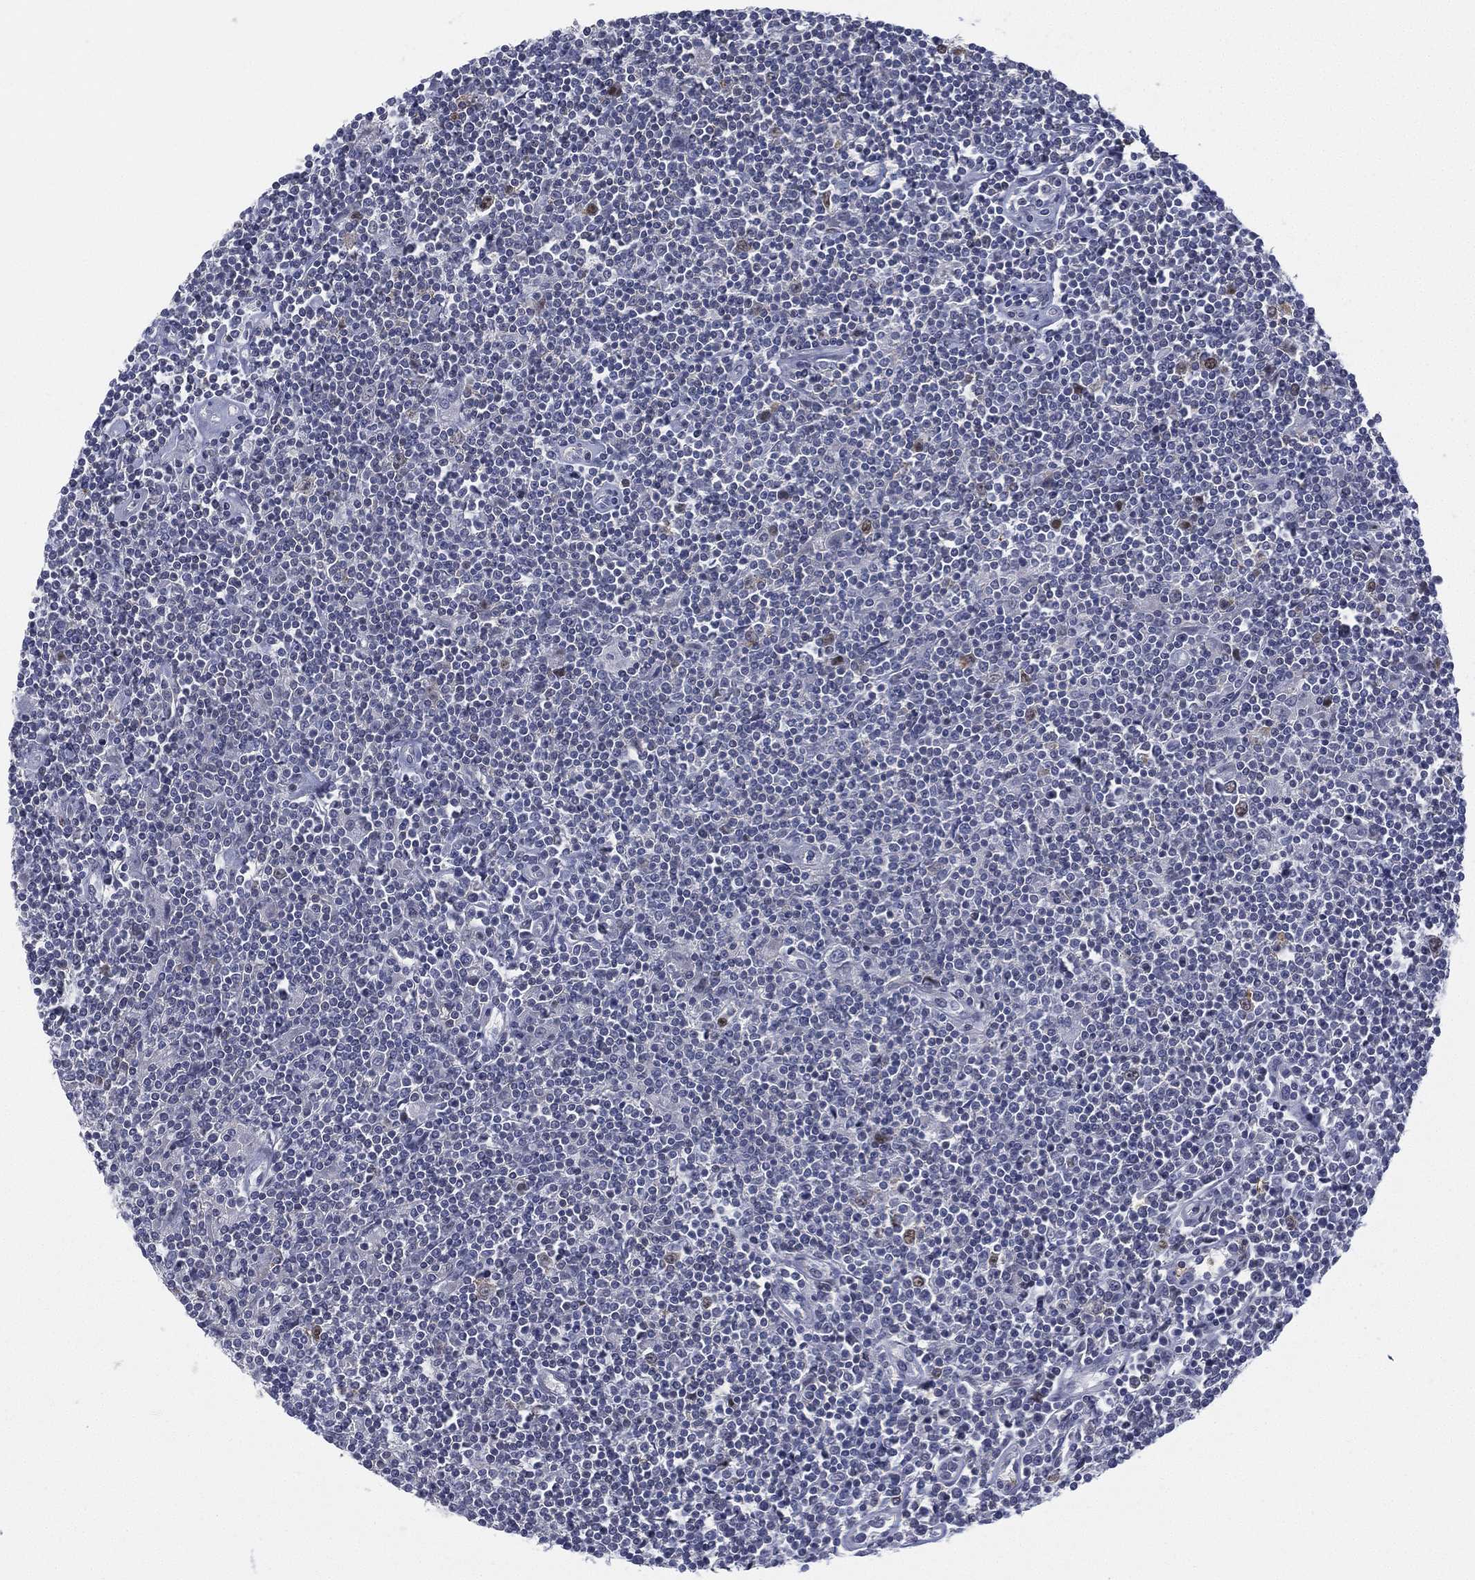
{"staining": {"intensity": "weak", "quantity": "<25%", "location": "nuclear"}, "tissue": "lymphoma", "cell_type": "Tumor cells", "image_type": "cancer", "snomed": [{"axis": "morphology", "description": "Hodgkin's disease, NOS"}, {"axis": "topography", "description": "Lymph node"}], "caption": "The image displays no significant positivity in tumor cells of lymphoma.", "gene": "ZNF711", "patient": {"sex": "male", "age": 40}}